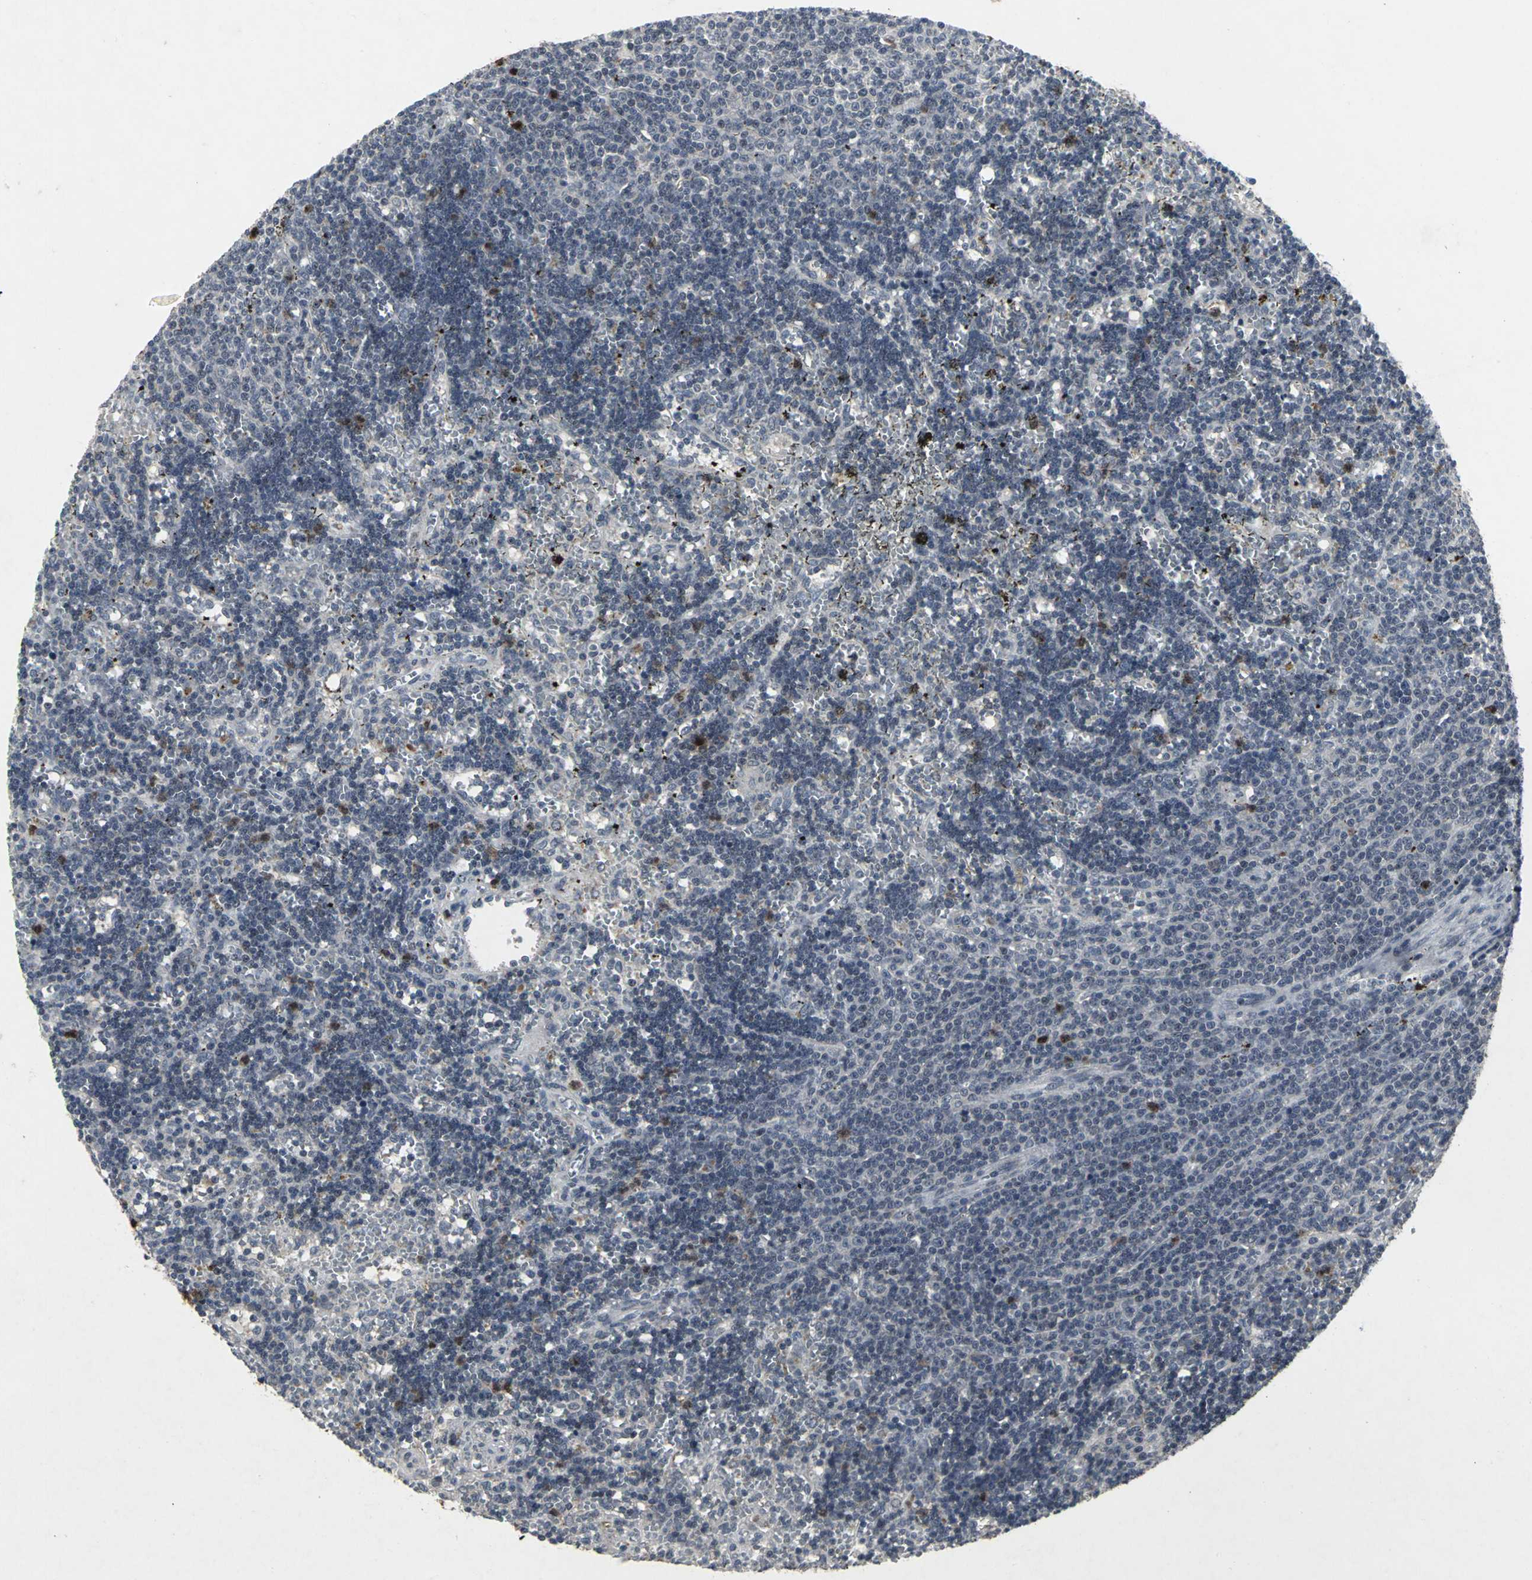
{"staining": {"intensity": "negative", "quantity": "none", "location": "none"}, "tissue": "lymphoma", "cell_type": "Tumor cells", "image_type": "cancer", "snomed": [{"axis": "morphology", "description": "Malignant lymphoma, non-Hodgkin's type, Low grade"}, {"axis": "topography", "description": "Spleen"}], "caption": "Tumor cells are negative for brown protein staining in lymphoma. (DAB immunohistochemistry (IHC), high magnification).", "gene": "BMP4", "patient": {"sex": "male", "age": 60}}